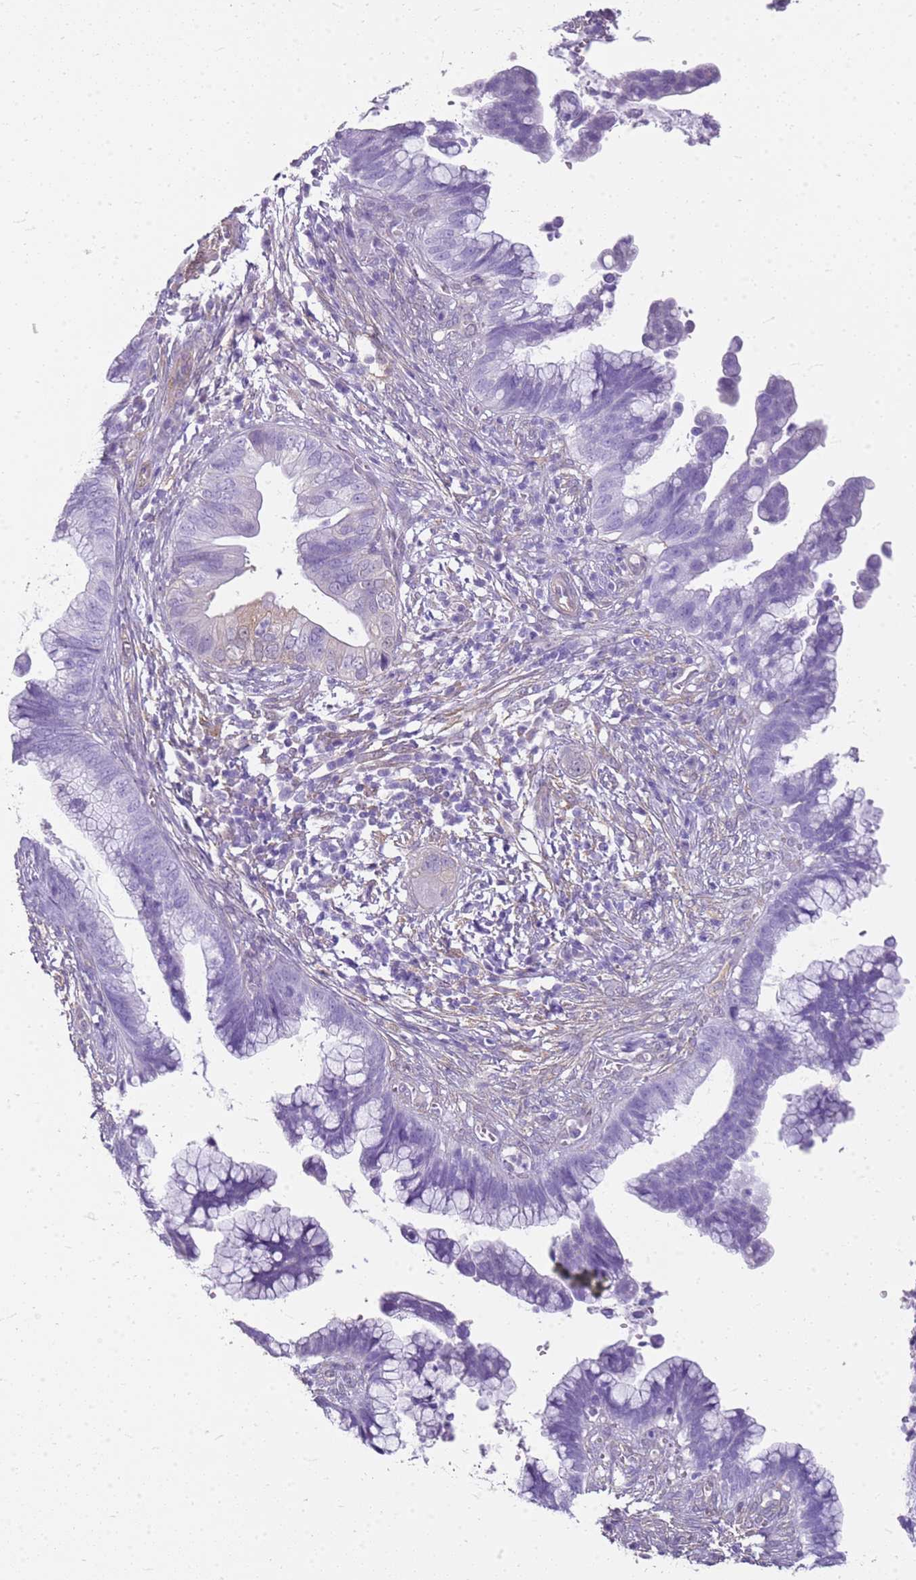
{"staining": {"intensity": "negative", "quantity": "none", "location": "none"}, "tissue": "cervical cancer", "cell_type": "Tumor cells", "image_type": "cancer", "snomed": [{"axis": "morphology", "description": "Adenocarcinoma, NOS"}, {"axis": "topography", "description": "Cervix"}], "caption": "An immunohistochemistry photomicrograph of cervical cancer is shown. There is no staining in tumor cells of cervical cancer.", "gene": "HSPB1", "patient": {"sex": "female", "age": 44}}